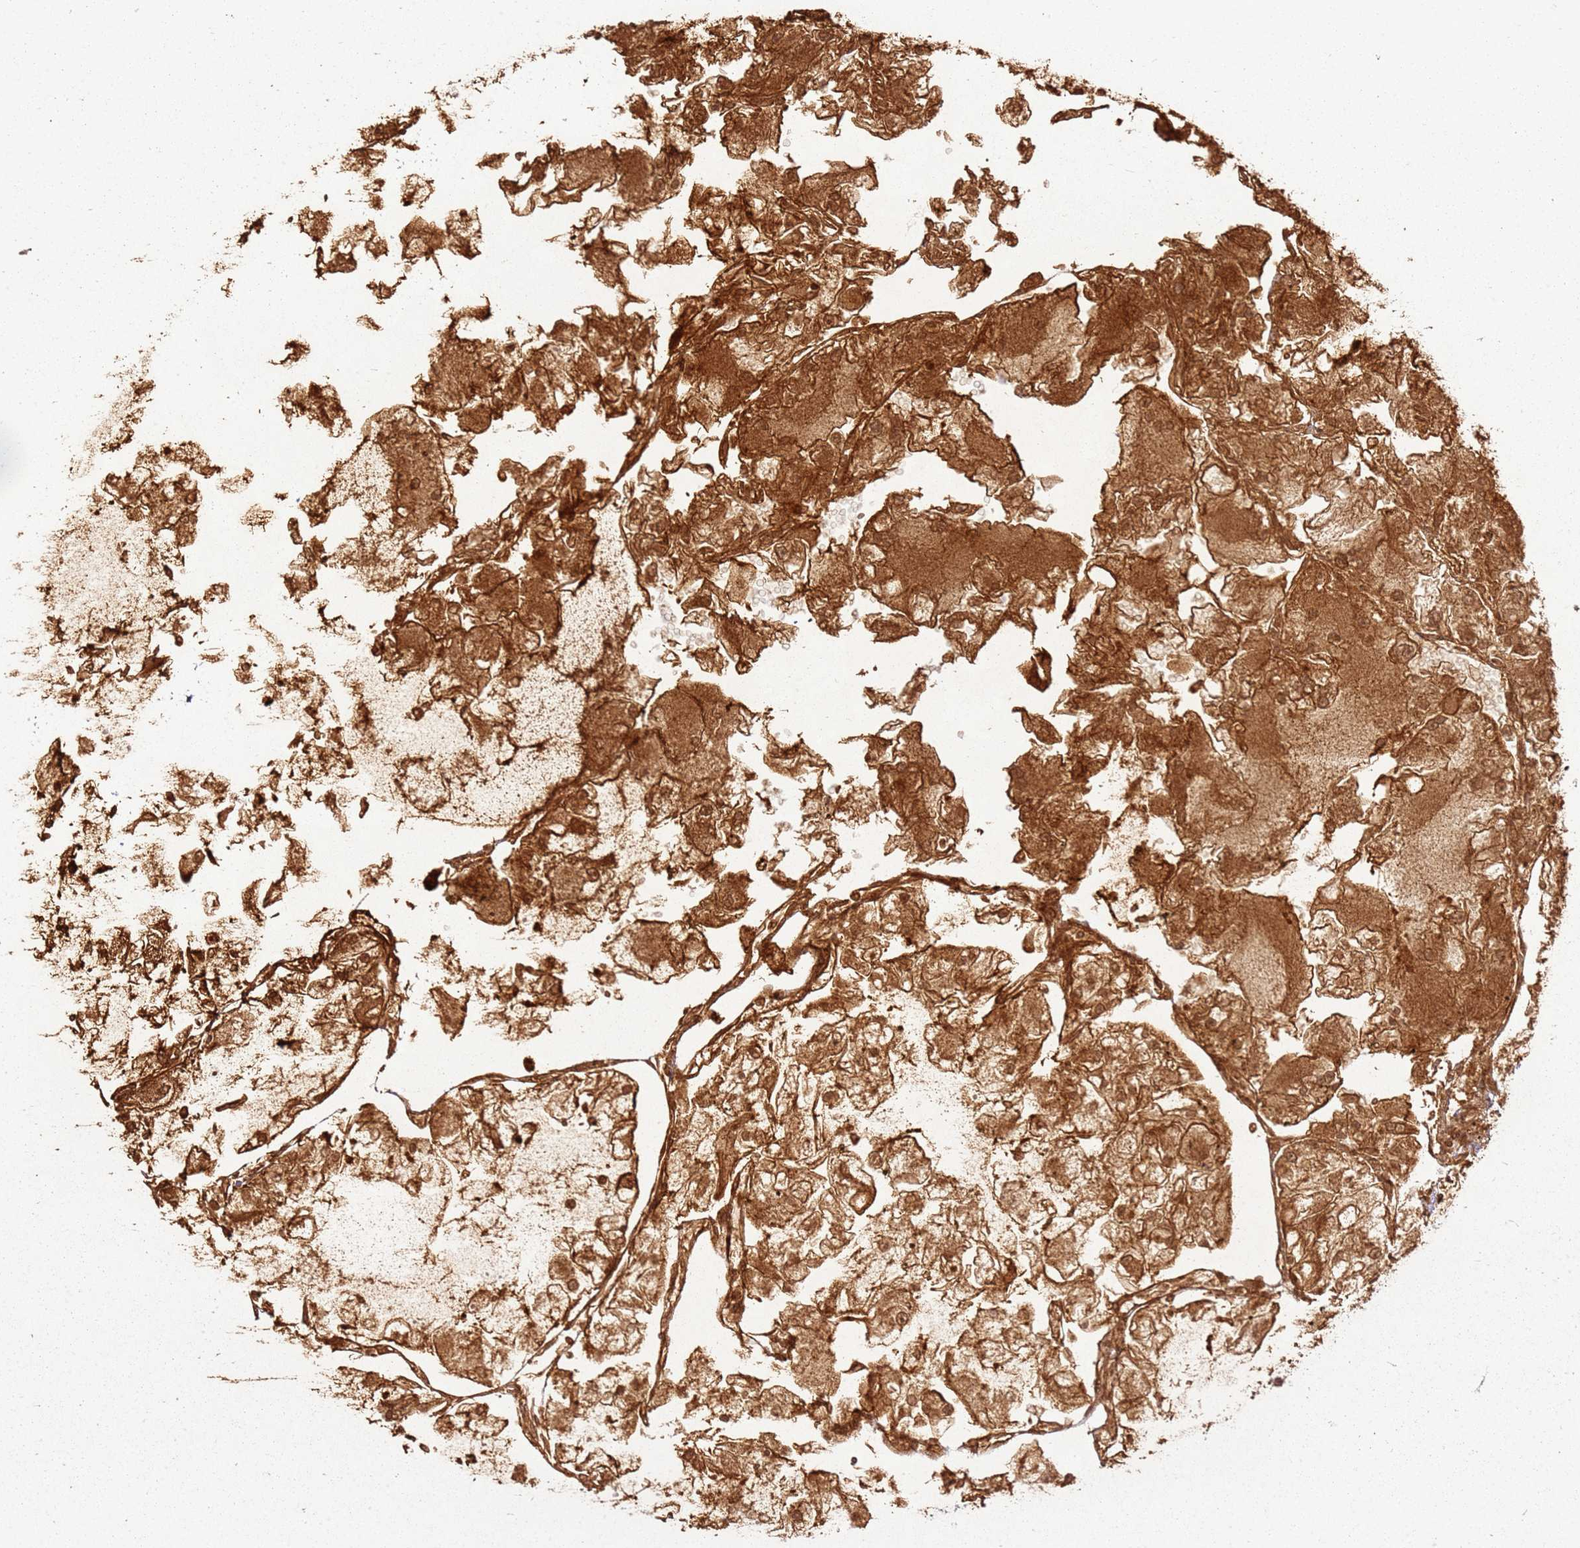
{"staining": {"intensity": "strong", "quantity": ">75%", "location": "cytoplasmic/membranous"}, "tissue": "renal cancer", "cell_type": "Tumor cells", "image_type": "cancer", "snomed": [{"axis": "morphology", "description": "Adenocarcinoma, NOS"}, {"axis": "topography", "description": "Kidney"}], "caption": "Strong cytoplasmic/membranous expression is seen in approximately >75% of tumor cells in renal cancer.", "gene": "ZNF776", "patient": {"sex": "female", "age": 72}}